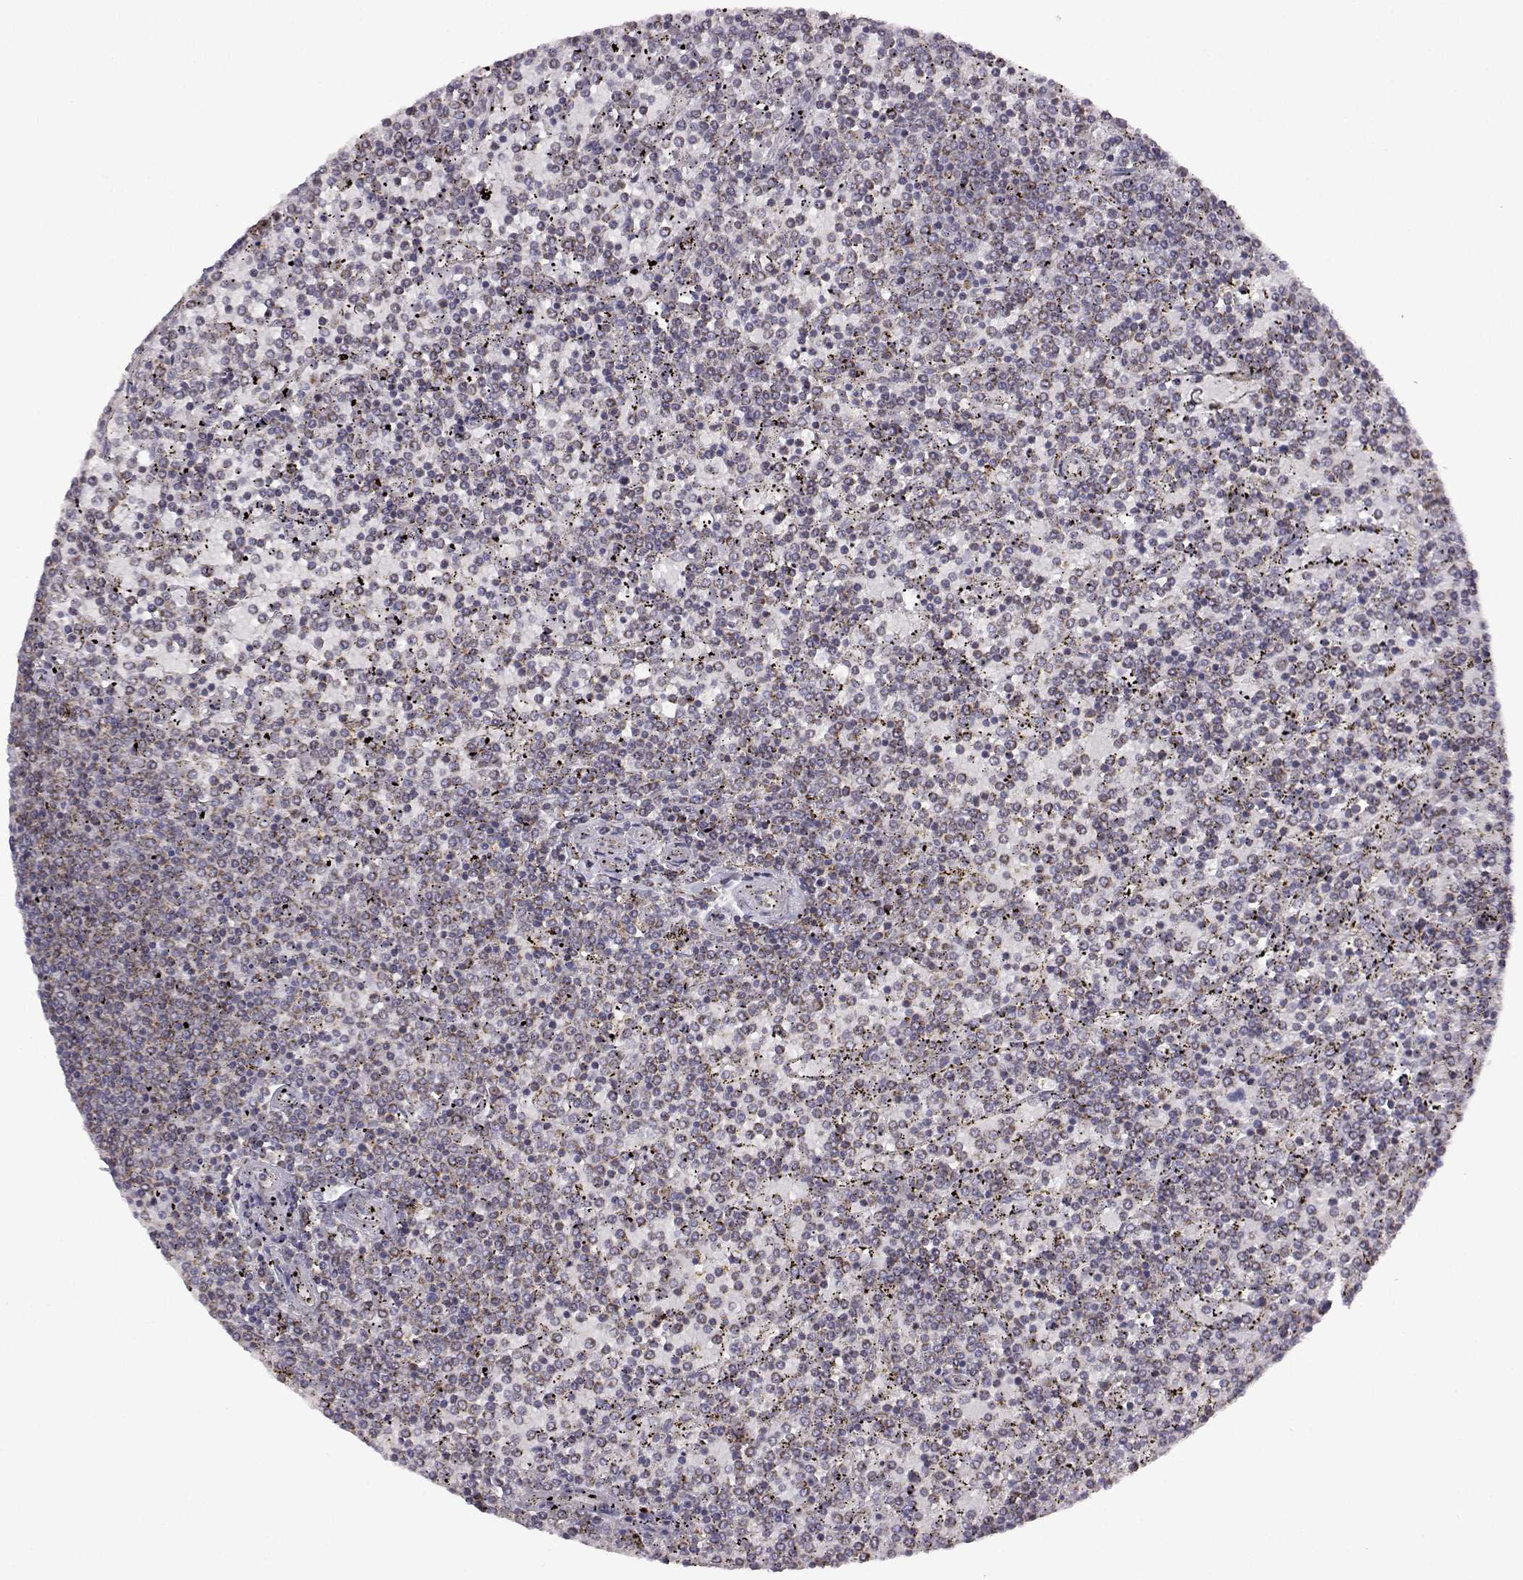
{"staining": {"intensity": "negative", "quantity": "none", "location": "none"}, "tissue": "lymphoma", "cell_type": "Tumor cells", "image_type": "cancer", "snomed": [{"axis": "morphology", "description": "Malignant lymphoma, non-Hodgkin's type, Low grade"}, {"axis": "topography", "description": "Spleen"}], "caption": "Protein analysis of lymphoma reveals no significant staining in tumor cells.", "gene": "DDC", "patient": {"sex": "female", "age": 77}}